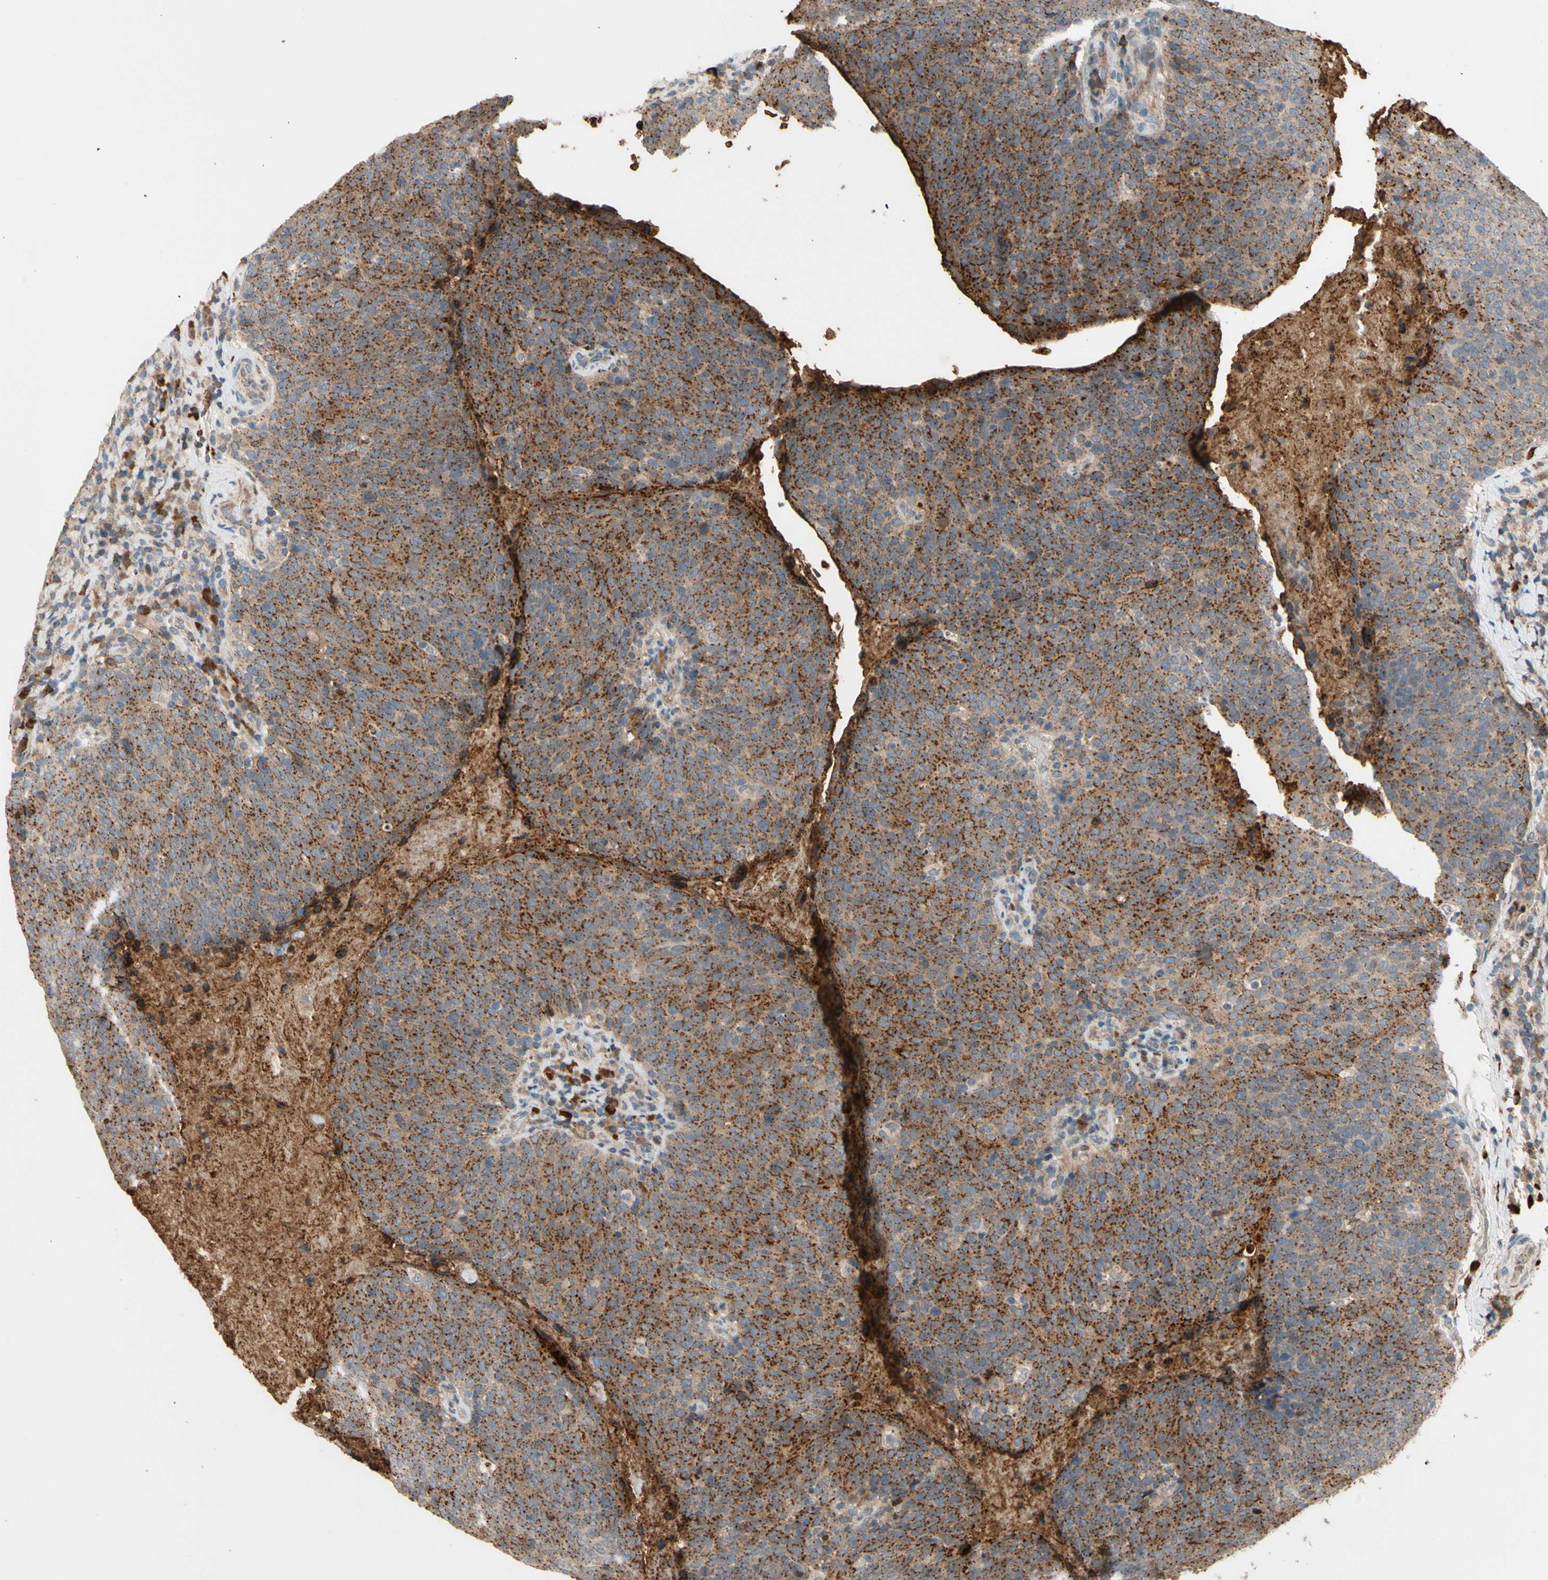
{"staining": {"intensity": "moderate", "quantity": ">75%", "location": "cytoplasmic/membranous"}, "tissue": "head and neck cancer", "cell_type": "Tumor cells", "image_type": "cancer", "snomed": [{"axis": "morphology", "description": "Squamous cell carcinoma, NOS"}, {"axis": "morphology", "description": "Squamous cell carcinoma, metastatic, NOS"}, {"axis": "topography", "description": "Lymph node"}, {"axis": "topography", "description": "Head-Neck"}], "caption": "Moderate cytoplasmic/membranous staining for a protein is seen in approximately >75% of tumor cells of squamous cell carcinoma (head and neck) using IHC.", "gene": "GALNT5", "patient": {"sex": "male", "age": 62}}